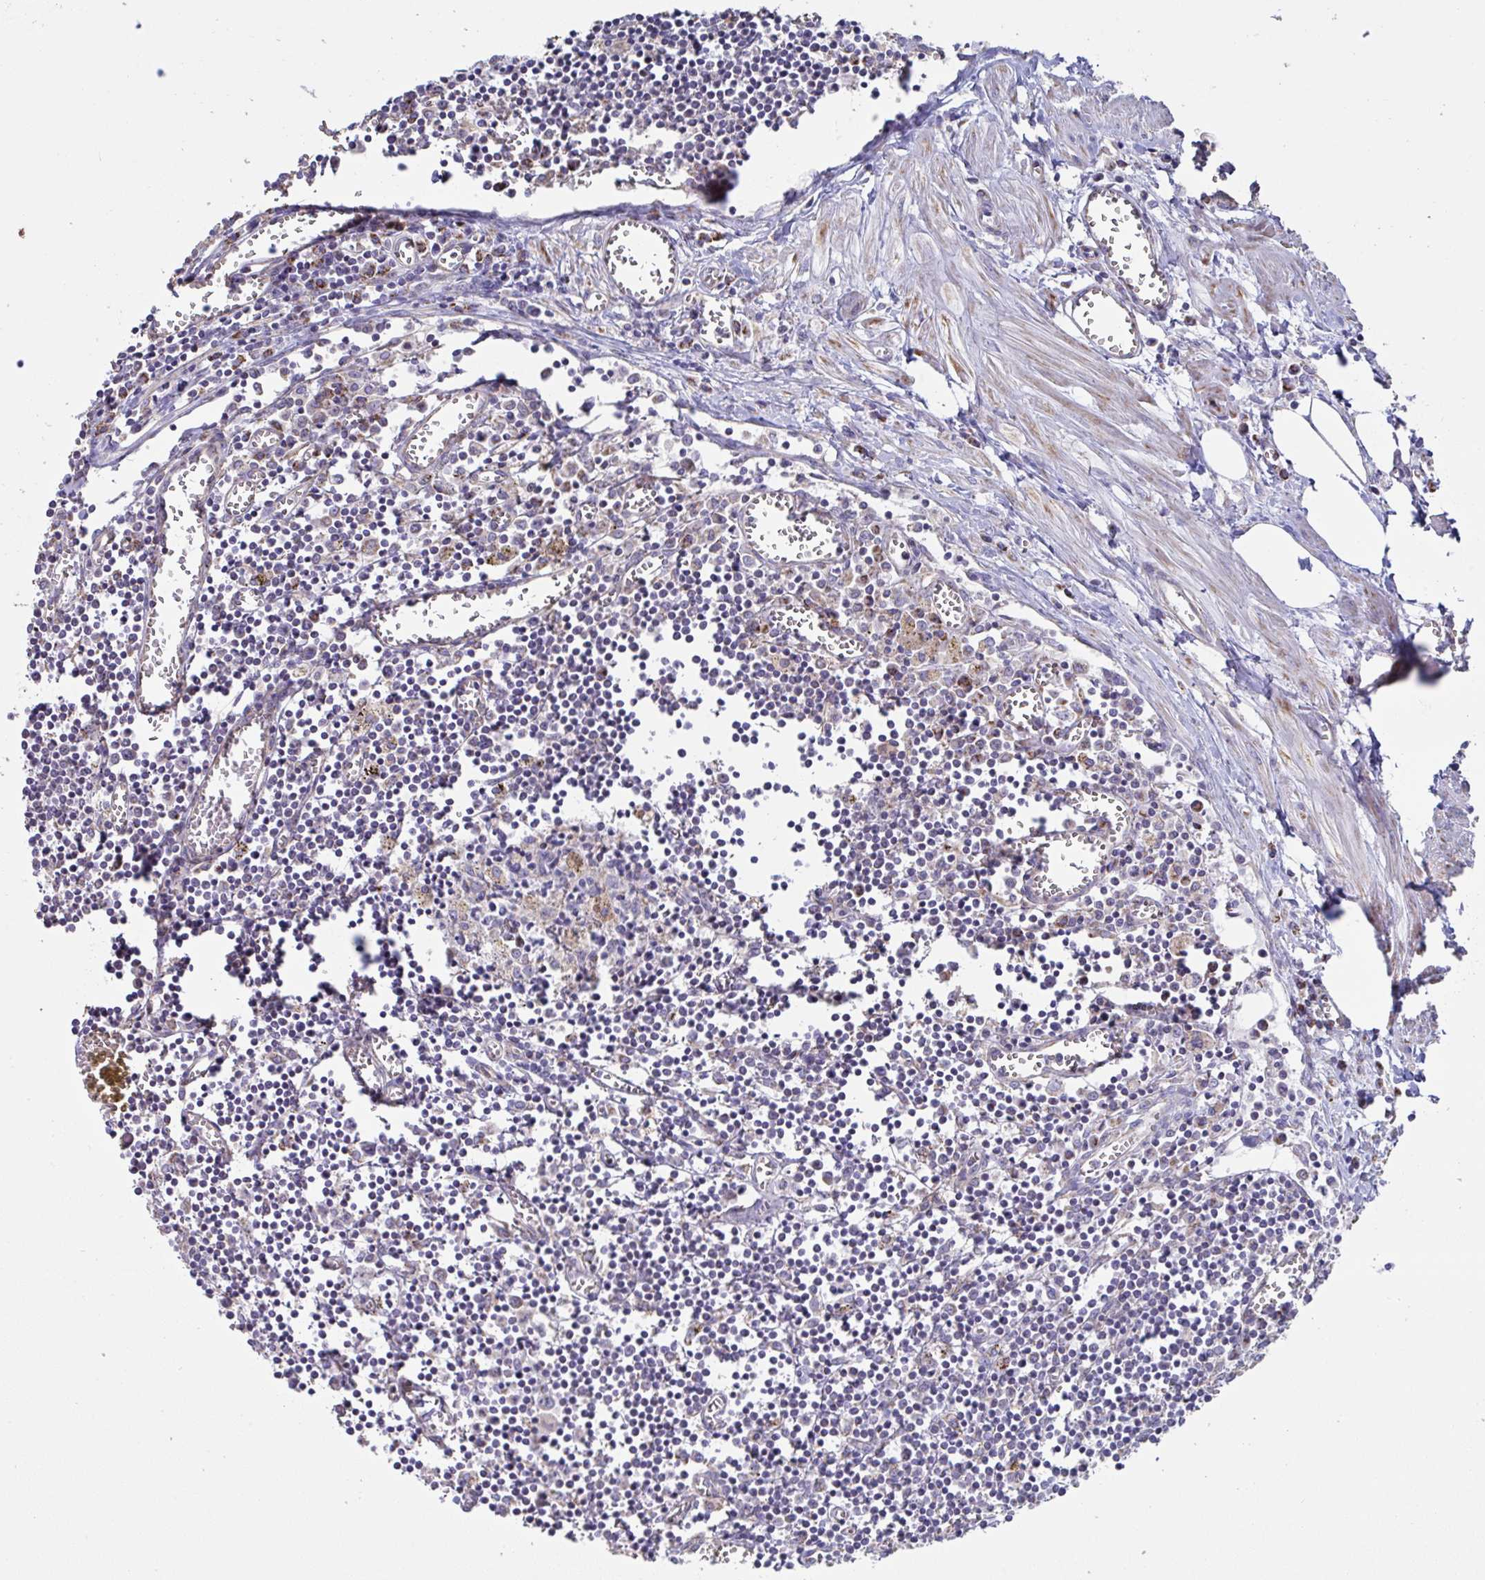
{"staining": {"intensity": "negative", "quantity": "none", "location": "none"}, "tissue": "lymph node", "cell_type": "Germinal center cells", "image_type": "normal", "snomed": [{"axis": "morphology", "description": "Normal tissue, NOS"}, {"axis": "topography", "description": "Lymph node"}], "caption": "There is no significant positivity in germinal center cells of lymph node. (DAB immunohistochemistry (IHC) visualized using brightfield microscopy, high magnification).", "gene": "DOK7", "patient": {"sex": "male", "age": 66}}